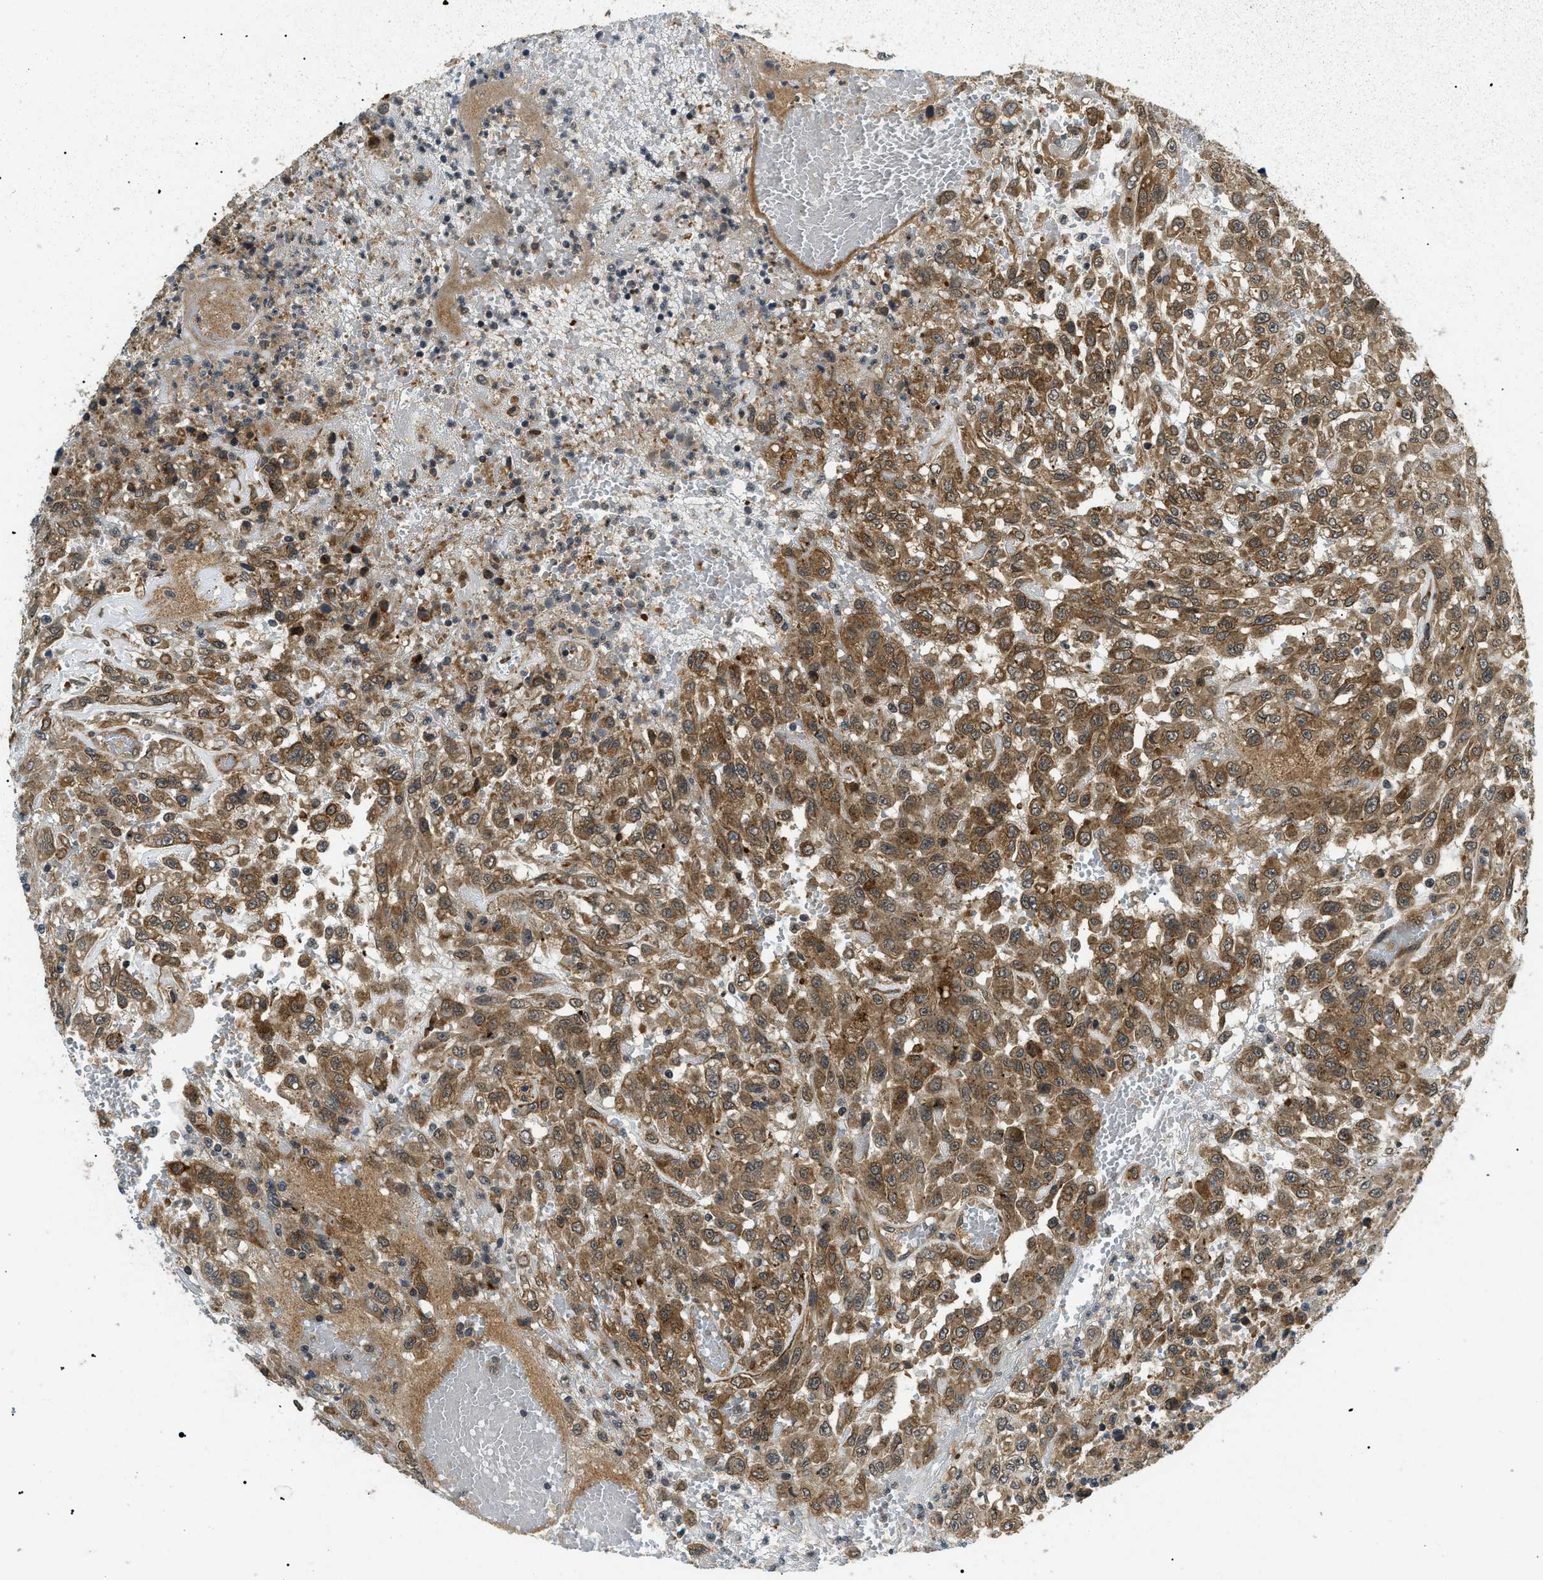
{"staining": {"intensity": "moderate", "quantity": ">75%", "location": "cytoplasmic/membranous"}, "tissue": "urothelial cancer", "cell_type": "Tumor cells", "image_type": "cancer", "snomed": [{"axis": "morphology", "description": "Urothelial carcinoma, High grade"}, {"axis": "topography", "description": "Urinary bladder"}], "caption": "Immunohistochemical staining of urothelial cancer reveals medium levels of moderate cytoplasmic/membranous expression in approximately >75% of tumor cells. The staining is performed using DAB brown chromogen to label protein expression. The nuclei are counter-stained blue using hematoxylin.", "gene": "ATP6AP1", "patient": {"sex": "male", "age": 46}}